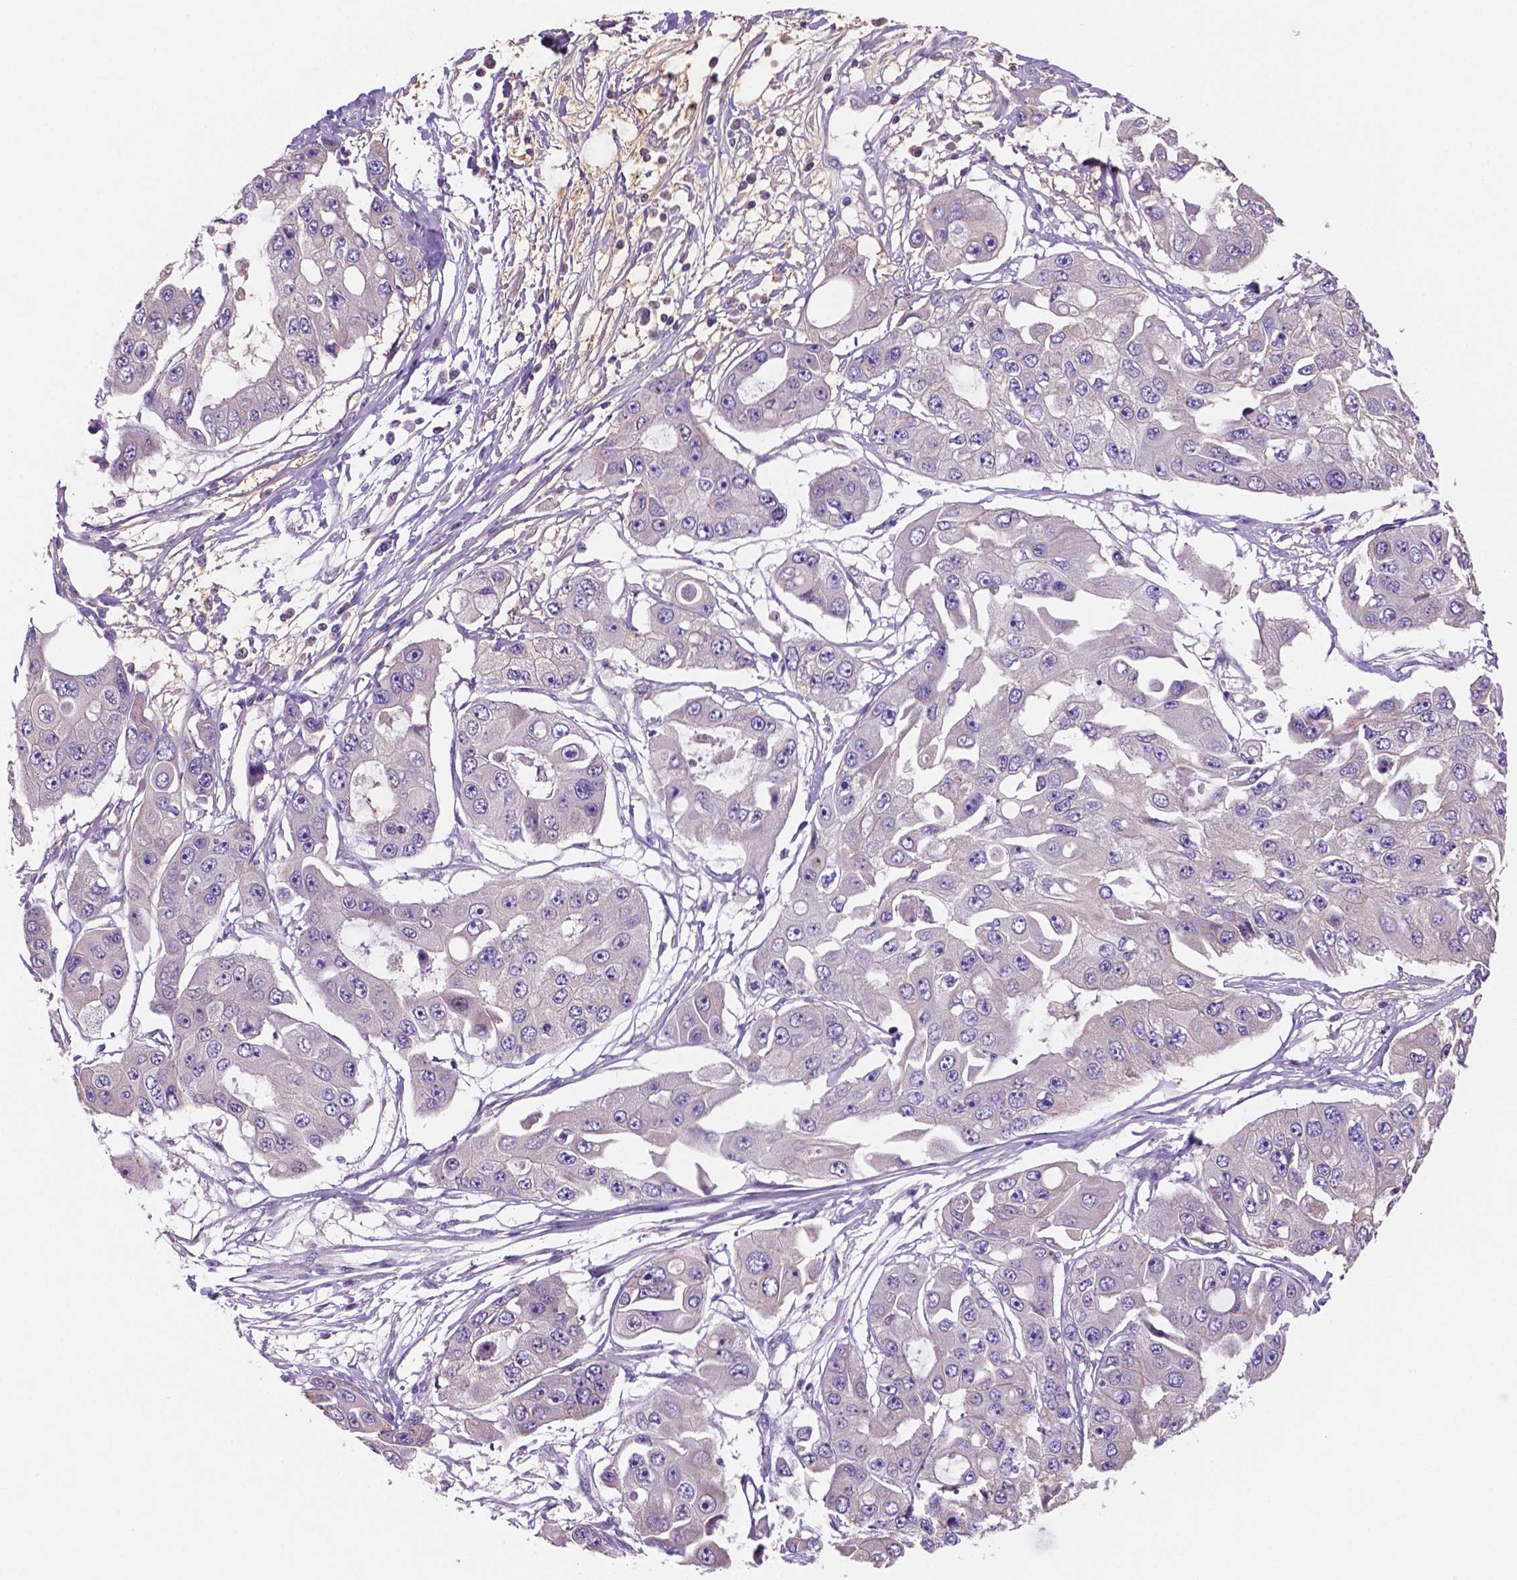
{"staining": {"intensity": "negative", "quantity": "none", "location": "none"}, "tissue": "ovarian cancer", "cell_type": "Tumor cells", "image_type": "cancer", "snomed": [{"axis": "morphology", "description": "Cystadenocarcinoma, serous, NOS"}, {"axis": "topography", "description": "Ovary"}], "caption": "High power microscopy image of an immunohistochemistry (IHC) histopathology image of ovarian cancer (serous cystadenocarcinoma), revealing no significant staining in tumor cells.", "gene": "MKRN2OS", "patient": {"sex": "female", "age": 56}}